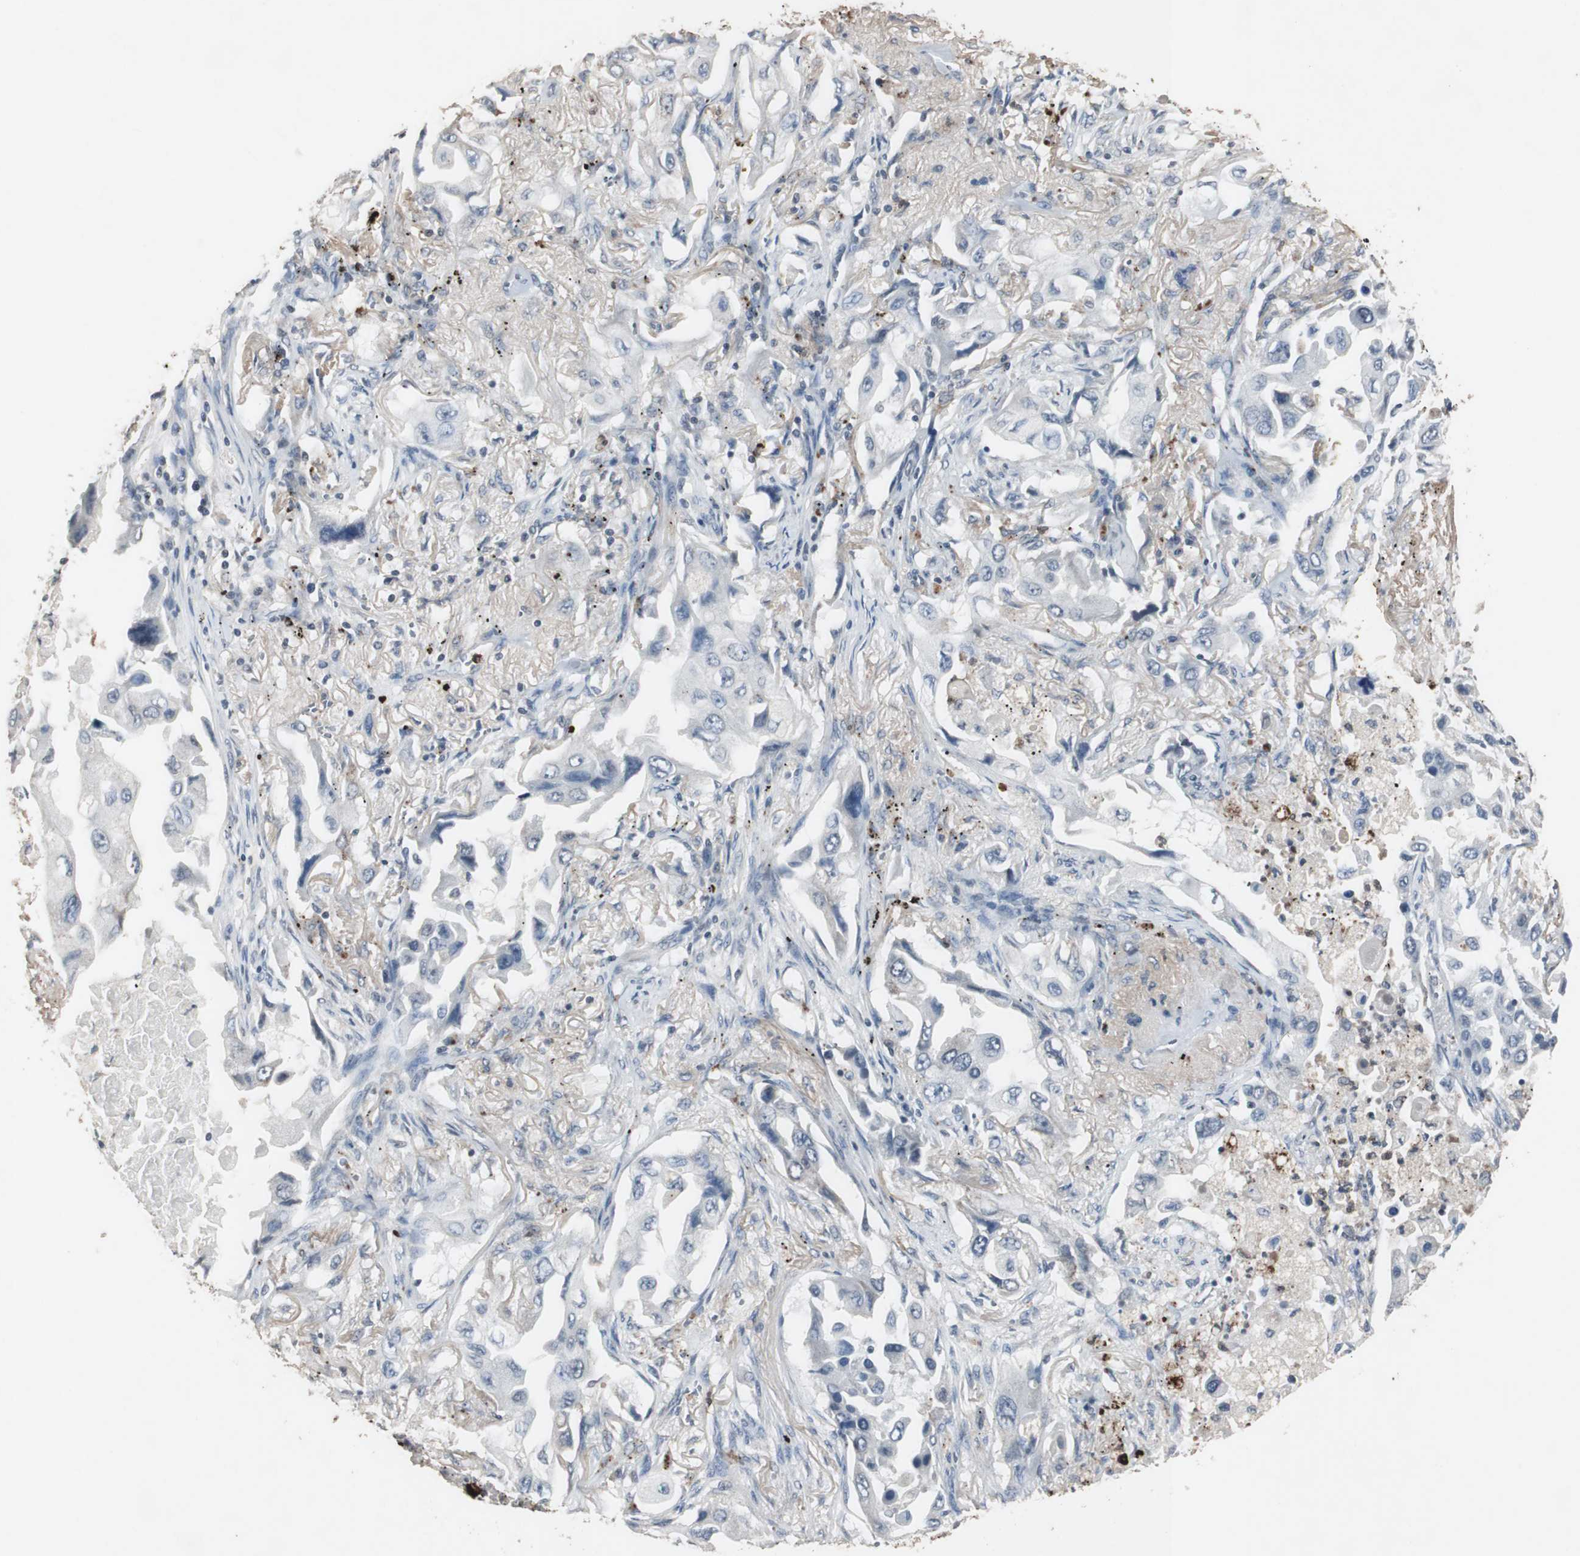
{"staining": {"intensity": "negative", "quantity": "none", "location": "none"}, "tissue": "lung cancer", "cell_type": "Tumor cells", "image_type": "cancer", "snomed": [{"axis": "morphology", "description": "Adenocarcinoma, NOS"}, {"axis": "topography", "description": "Lung"}], "caption": "Immunohistochemistry micrograph of neoplastic tissue: human lung adenocarcinoma stained with DAB shows no significant protein staining in tumor cells.", "gene": "ADNP2", "patient": {"sex": "female", "age": 65}}